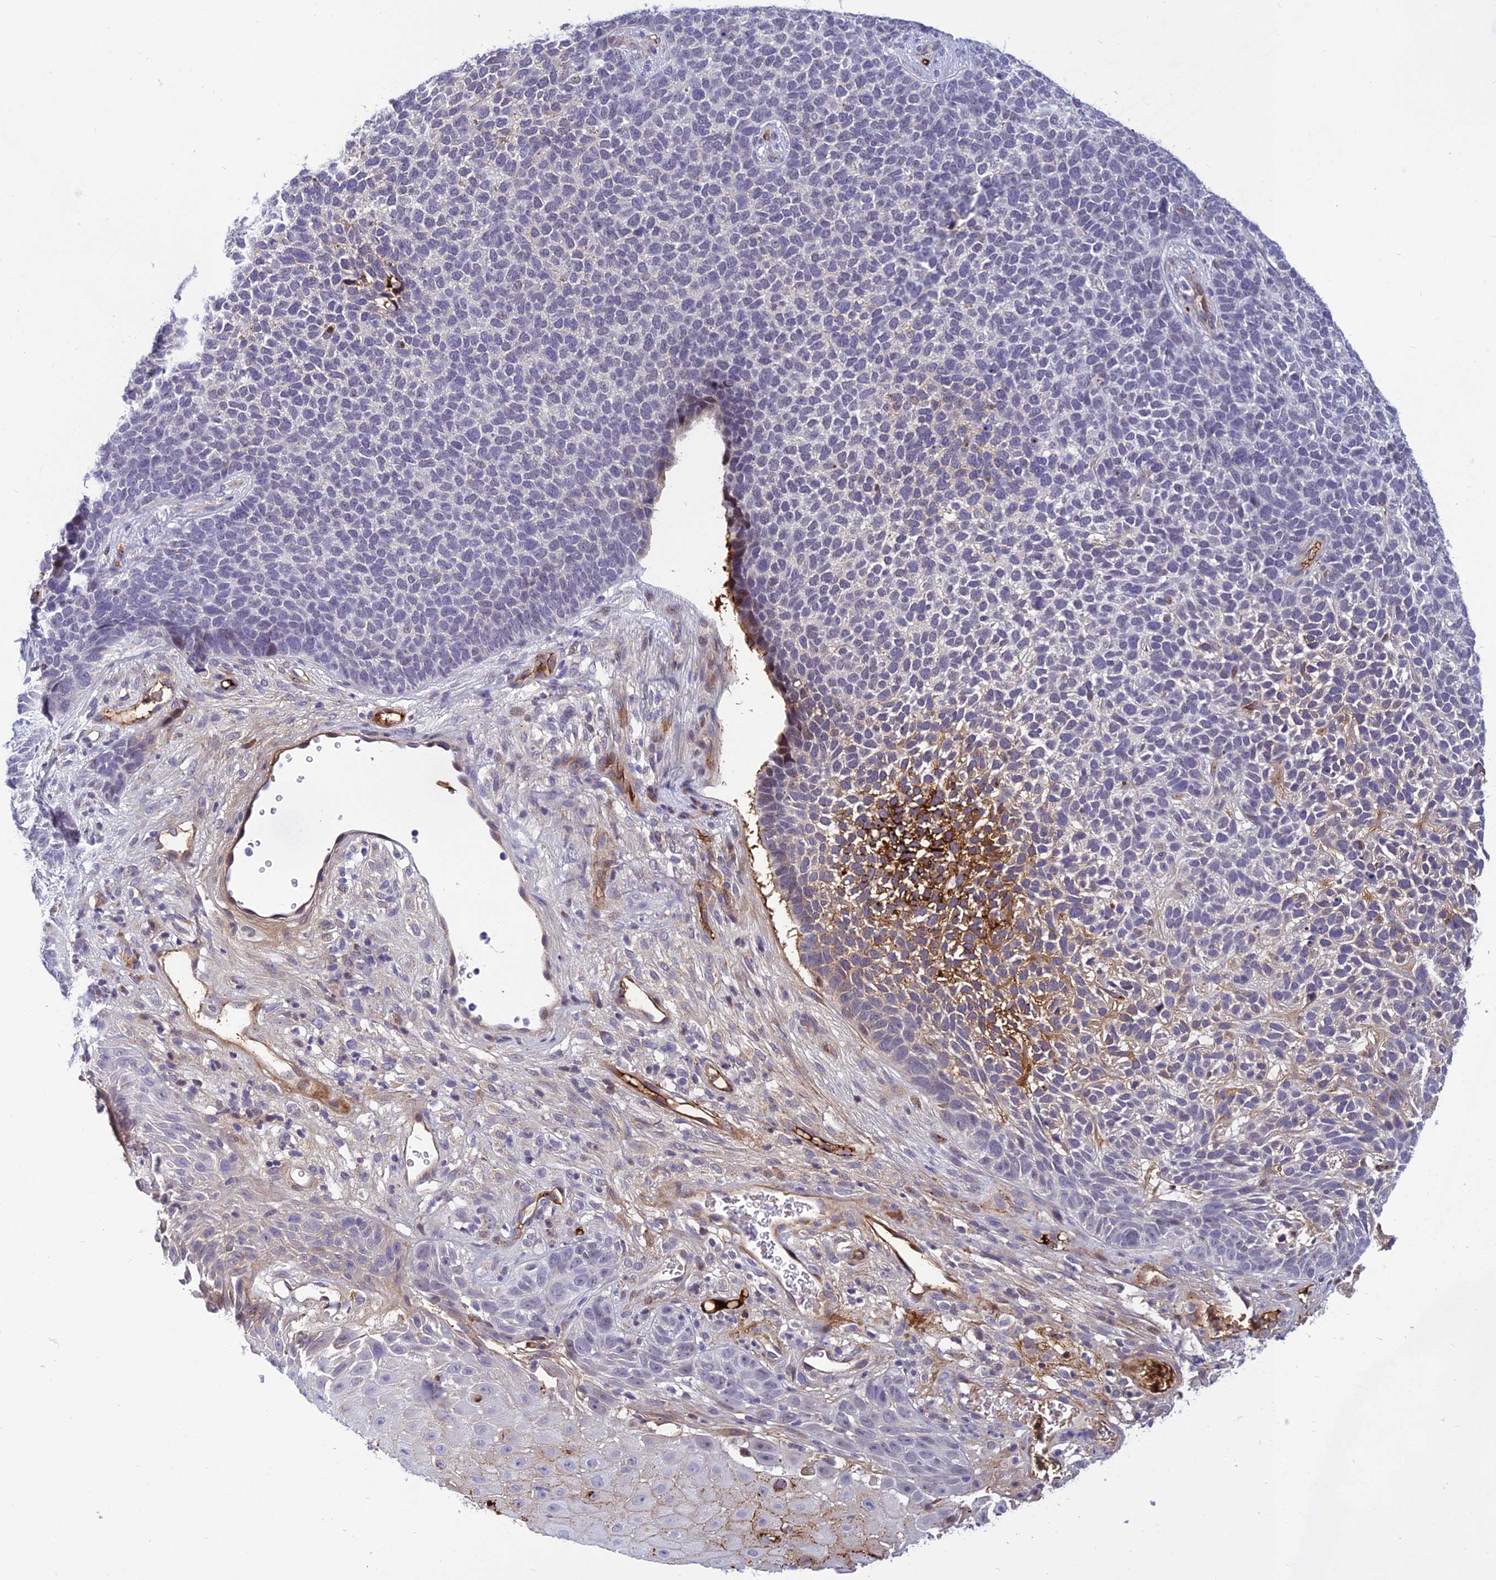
{"staining": {"intensity": "moderate", "quantity": "<25%", "location": "cytoplasmic/membranous"}, "tissue": "skin cancer", "cell_type": "Tumor cells", "image_type": "cancer", "snomed": [{"axis": "morphology", "description": "Basal cell carcinoma"}, {"axis": "topography", "description": "Skin"}], "caption": "There is low levels of moderate cytoplasmic/membranous staining in tumor cells of skin cancer (basal cell carcinoma), as demonstrated by immunohistochemical staining (brown color).", "gene": "CLEC11A", "patient": {"sex": "female", "age": 84}}